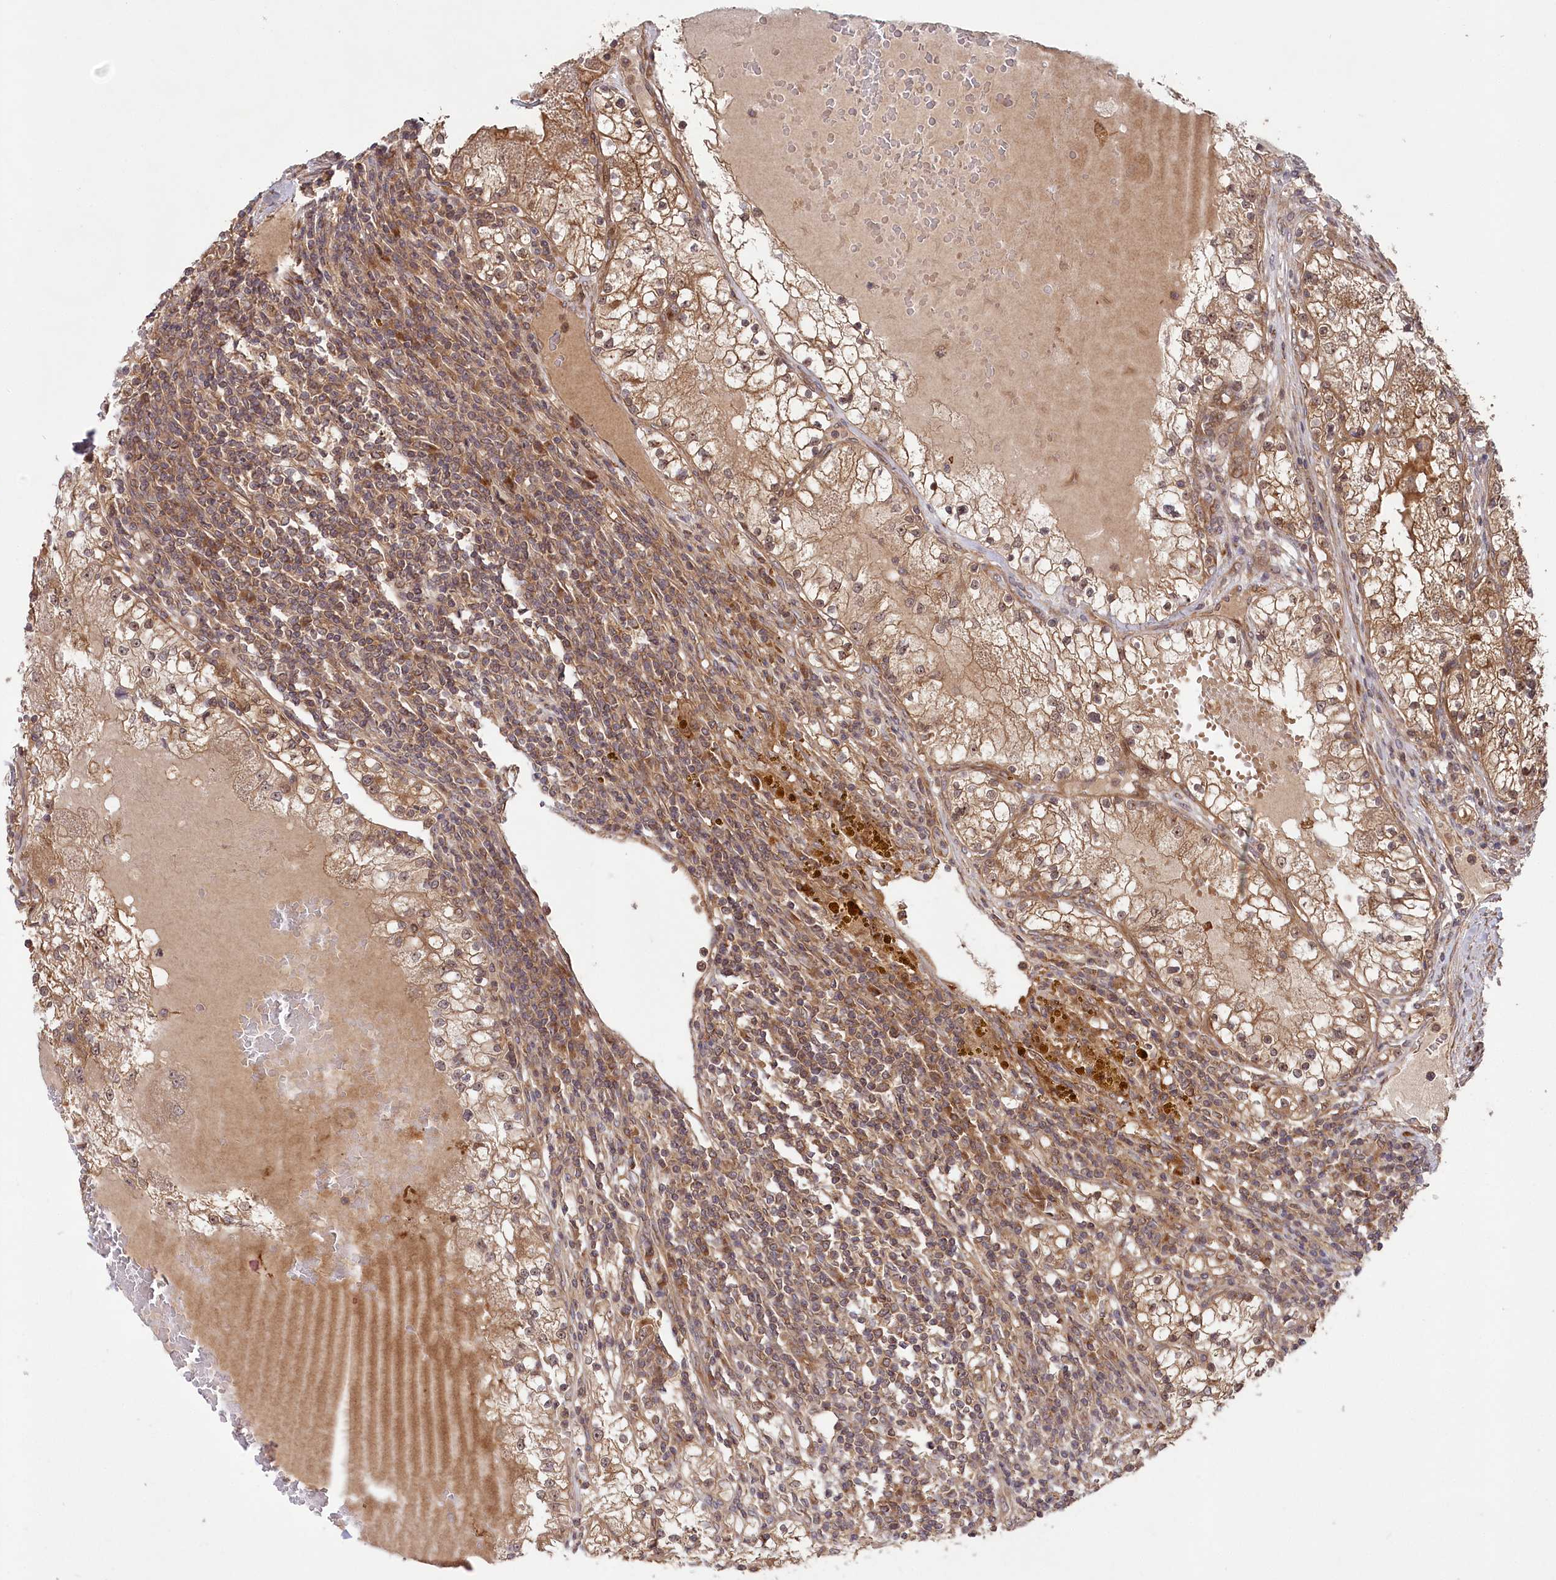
{"staining": {"intensity": "moderate", "quantity": ">75%", "location": "cytoplasmic/membranous"}, "tissue": "renal cancer", "cell_type": "Tumor cells", "image_type": "cancer", "snomed": [{"axis": "morphology", "description": "Normal tissue, NOS"}, {"axis": "morphology", "description": "Adenocarcinoma, NOS"}, {"axis": "topography", "description": "Kidney"}], "caption": "Protein expression analysis of human adenocarcinoma (renal) reveals moderate cytoplasmic/membranous expression in approximately >75% of tumor cells.", "gene": "TBCA", "patient": {"sex": "male", "age": 68}}